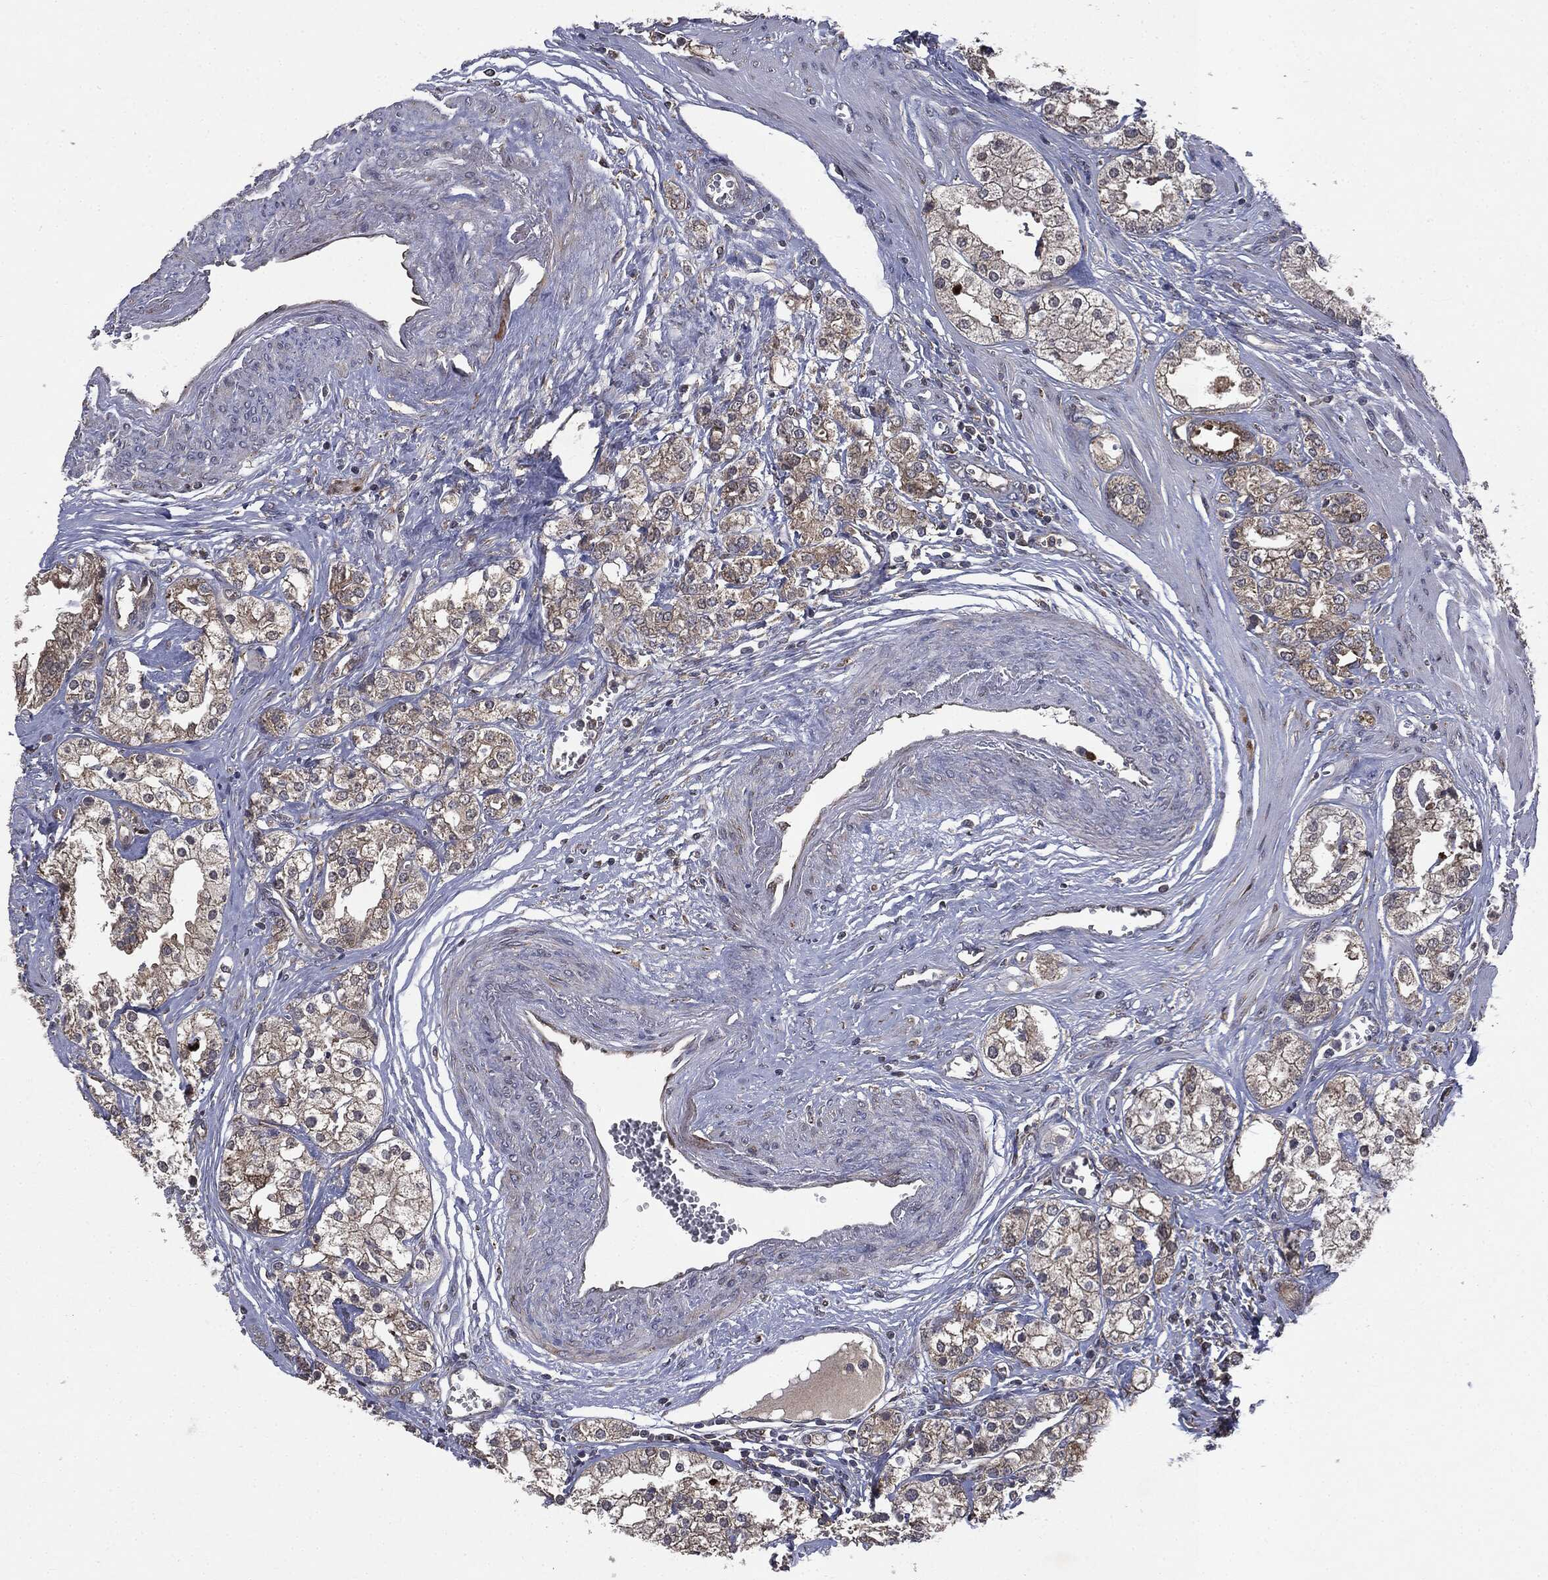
{"staining": {"intensity": "weak", "quantity": "25%-75%", "location": "cytoplasmic/membranous"}, "tissue": "prostate cancer", "cell_type": "Tumor cells", "image_type": "cancer", "snomed": [{"axis": "morphology", "description": "Adenocarcinoma, NOS"}, {"axis": "topography", "description": "Prostate and seminal vesicle, NOS"}, {"axis": "topography", "description": "Prostate"}], "caption": "Prostate cancer (adenocarcinoma) was stained to show a protein in brown. There is low levels of weak cytoplasmic/membranous staining in about 25%-75% of tumor cells.", "gene": "PLOD3", "patient": {"sex": "male", "age": 62}}